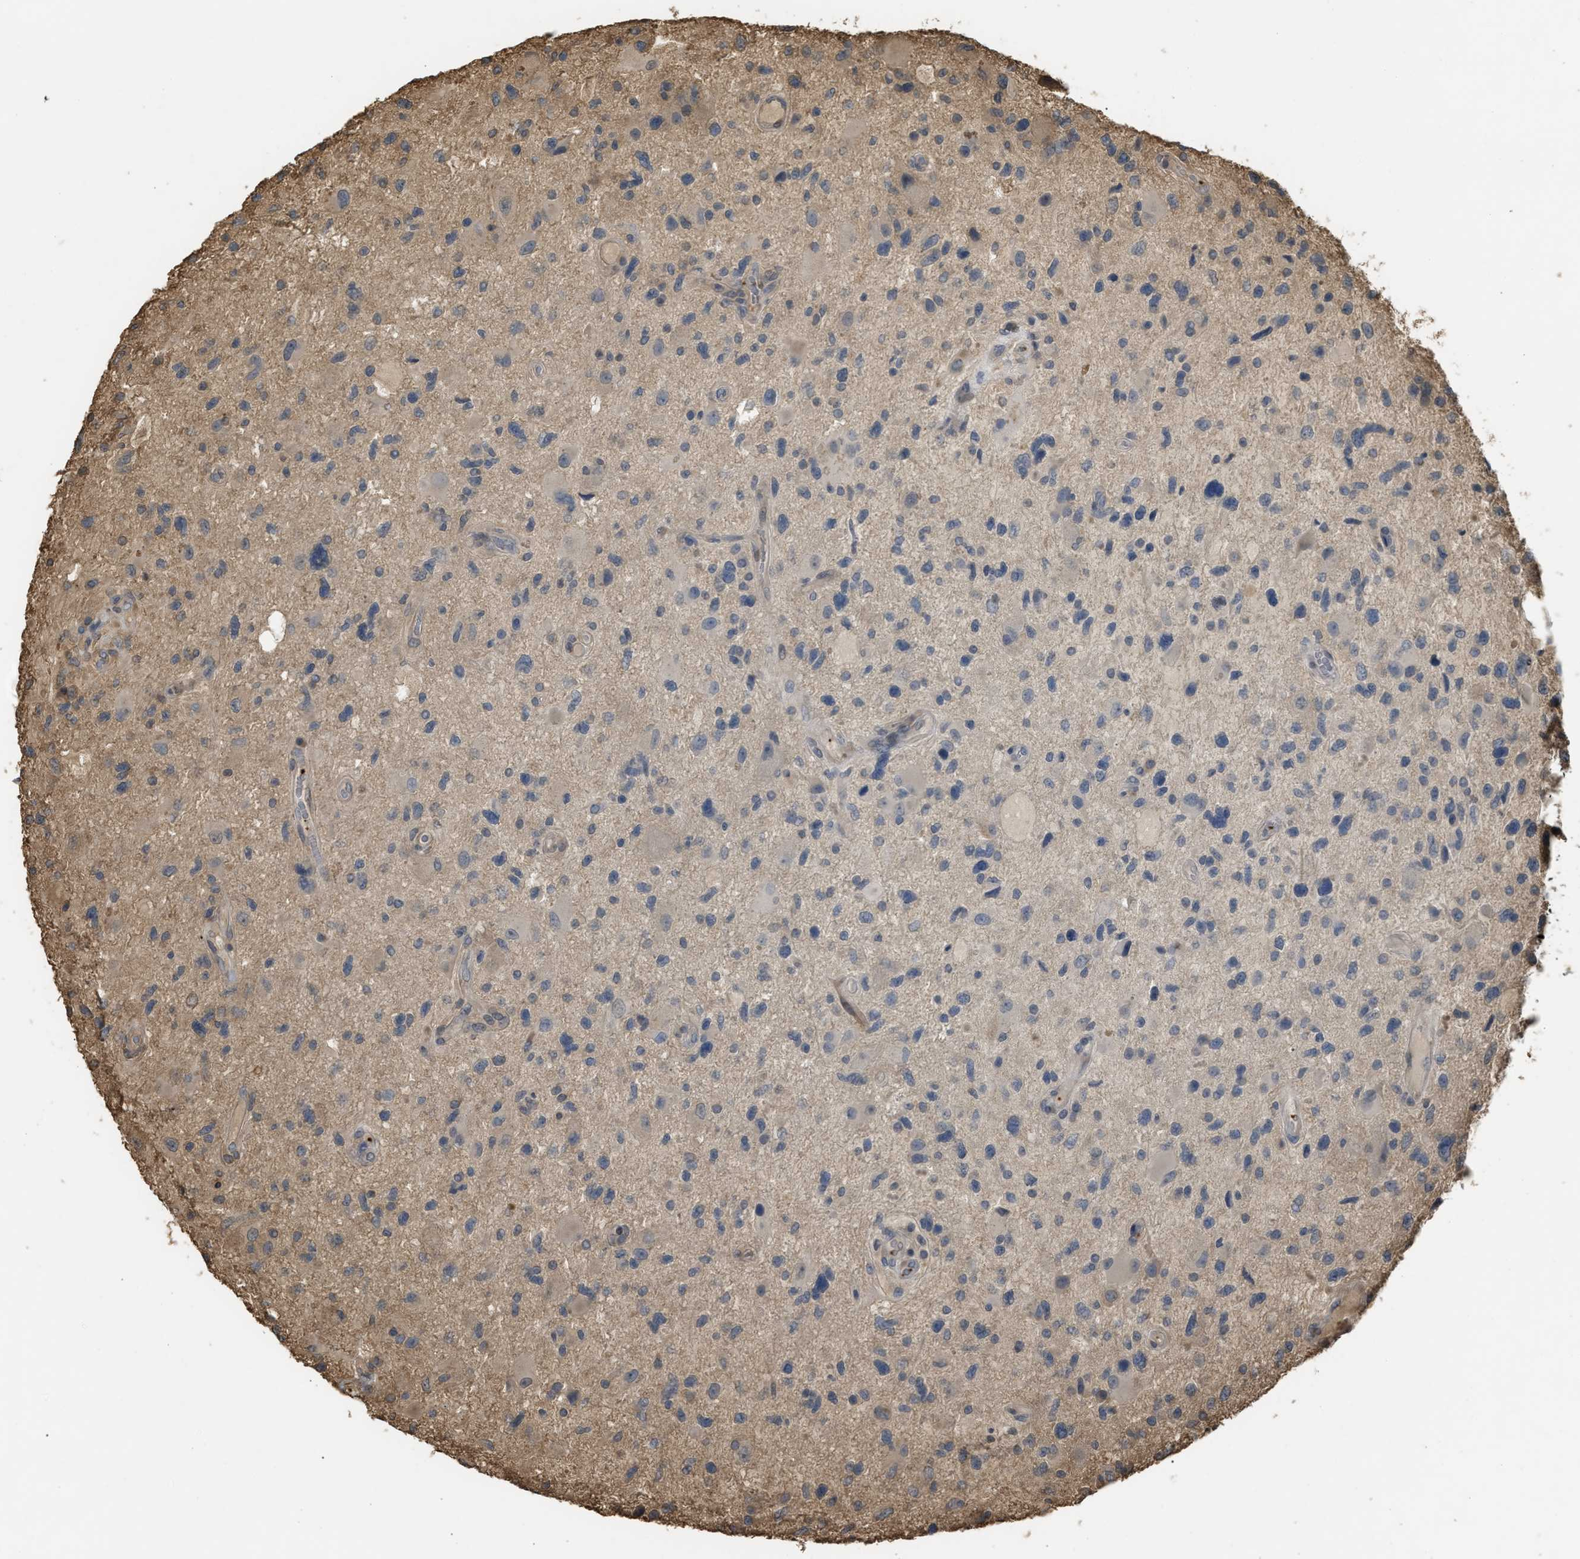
{"staining": {"intensity": "negative", "quantity": "none", "location": "none"}, "tissue": "glioma", "cell_type": "Tumor cells", "image_type": "cancer", "snomed": [{"axis": "morphology", "description": "Glioma, malignant, High grade"}, {"axis": "topography", "description": "Brain"}], "caption": "Malignant high-grade glioma was stained to show a protein in brown. There is no significant staining in tumor cells.", "gene": "ARHGDIA", "patient": {"sex": "male", "age": 33}}